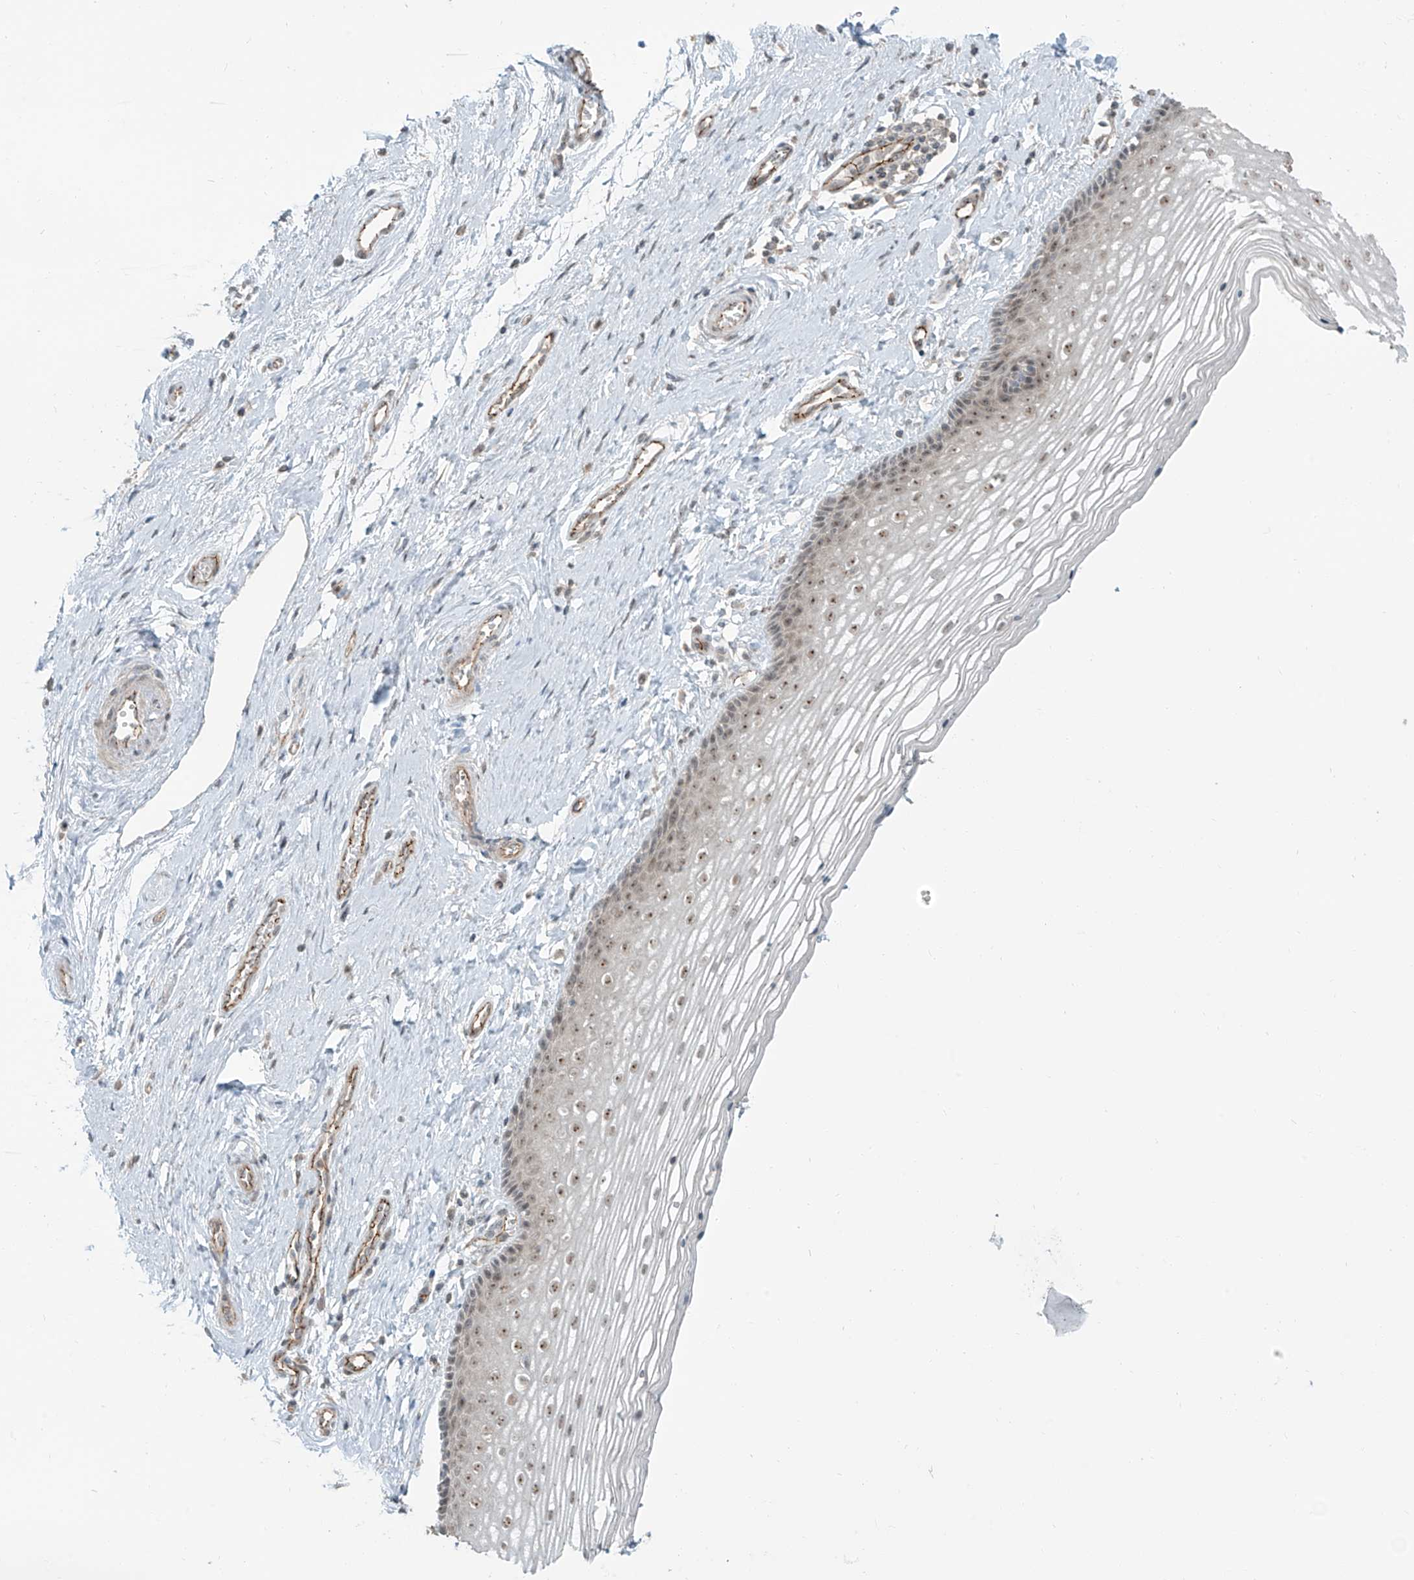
{"staining": {"intensity": "moderate", "quantity": ">75%", "location": "cytoplasmic/membranous,nuclear"}, "tissue": "vagina", "cell_type": "Squamous epithelial cells", "image_type": "normal", "snomed": [{"axis": "morphology", "description": "Normal tissue, NOS"}, {"axis": "topography", "description": "Vagina"}], "caption": "About >75% of squamous epithelial cells in unremarkable vagina show moderate cytoplasmic/membranous,nuclear protein expression as visualized by brown immunohistochemical staining.", "gene": "ZNF16", "patient": {"sex": "female", "age": 46}}